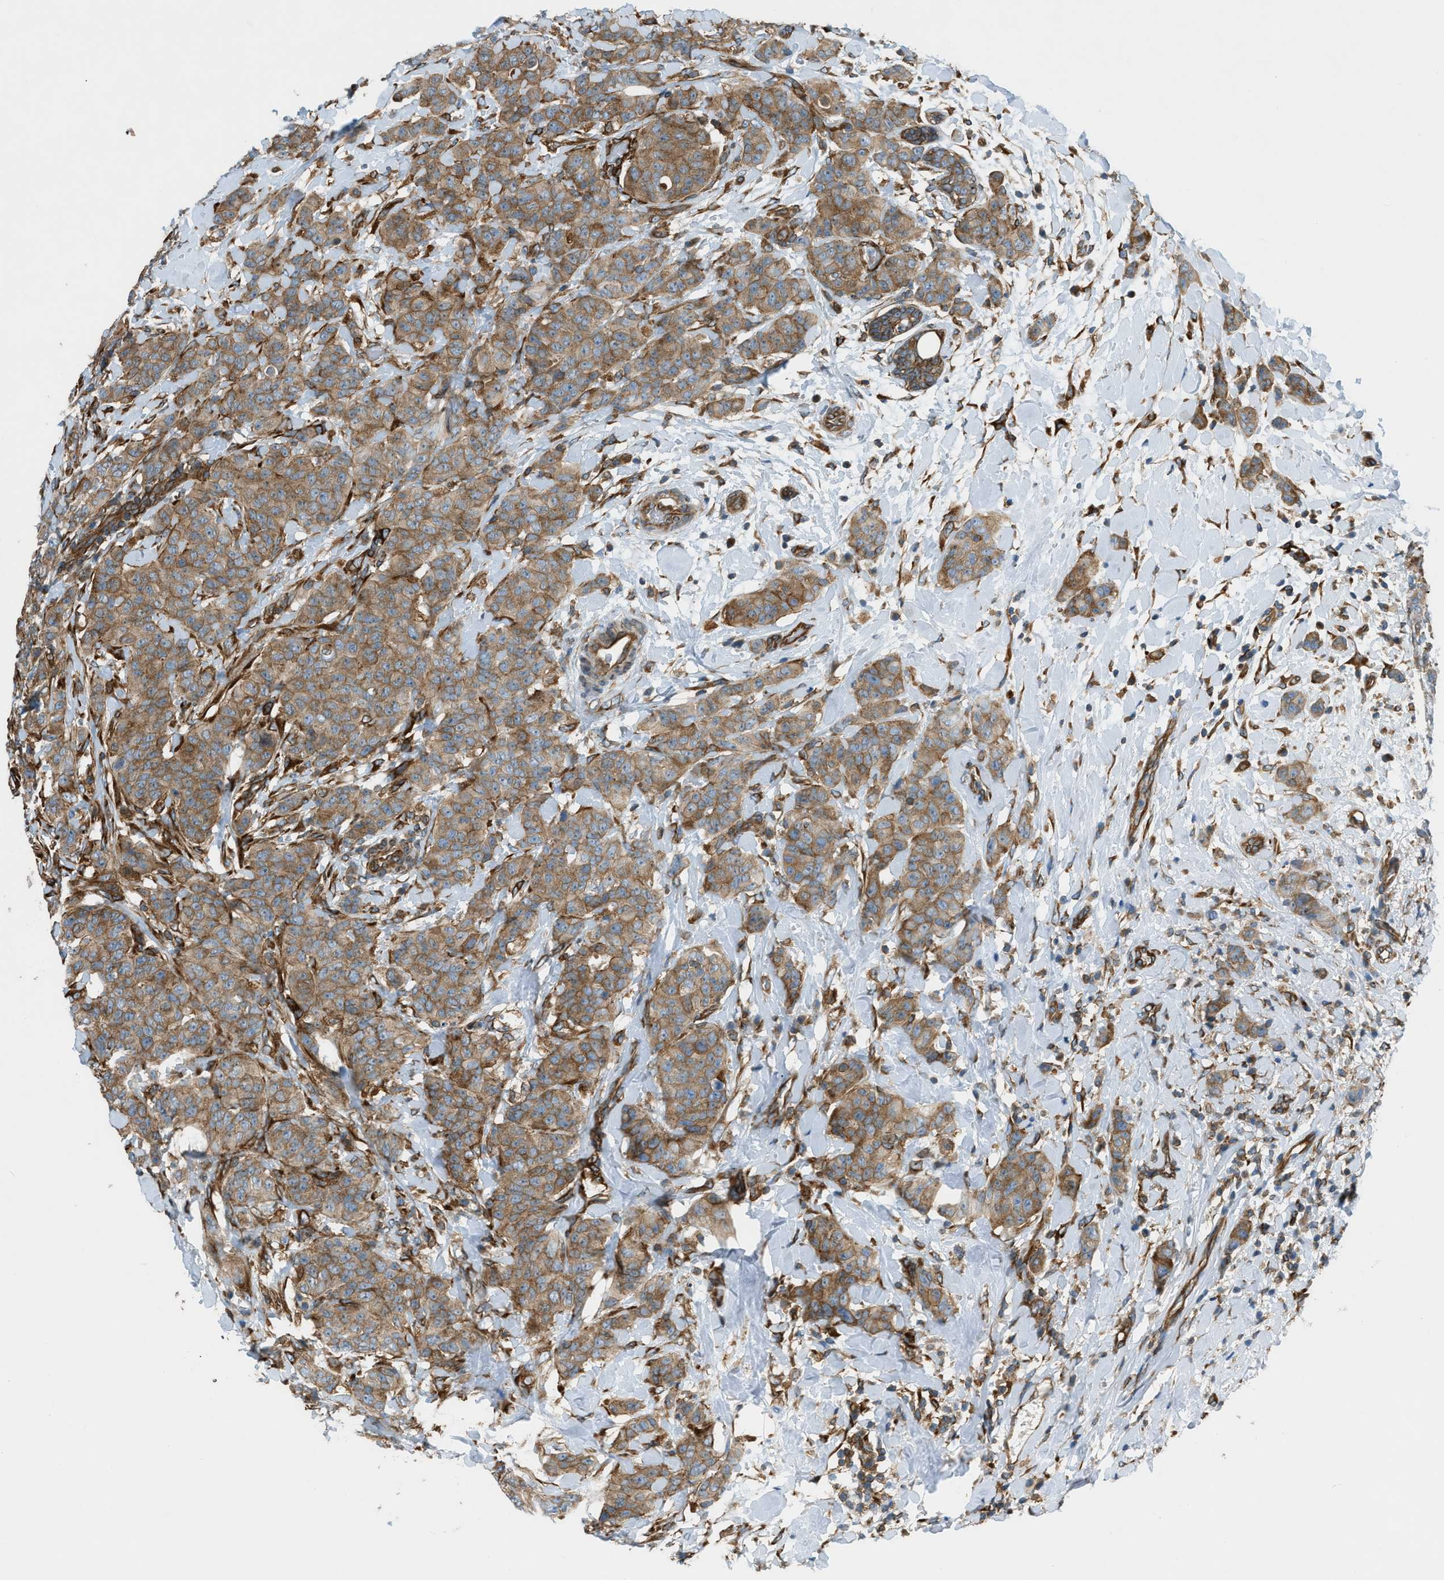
{"staining": {"intensity": "moderate", "quantity": ">75%", "location": "cytoplasmic/membranous"}, "tissue": "breast cancer", "cell_type": "Tumor cells", "image_type": "cancer", "snomed": [{"axis": "morphology", "description": "Normal tissue, NOS"}, {"axis": "morphology", "description": "Duct carcinoma"}, {"axis": "topography", "description": "Breast"}], "caption": "Immunohistochemistry staining of breast invasive ductal carcinoma, which displays medium levels of moderate cytoplasmic/membranous positivity in about >75% of tumor cells indicating moderate cytoplasmic/membranous protein expression. The staining was performed using DAB (3,3'-diaminobenzidine) (brown) for protein detection and nuclei were counterstained in hematoxylin (blue).", "gene": "DMAC1", "patient": {"sex": "female", "age": 40}}